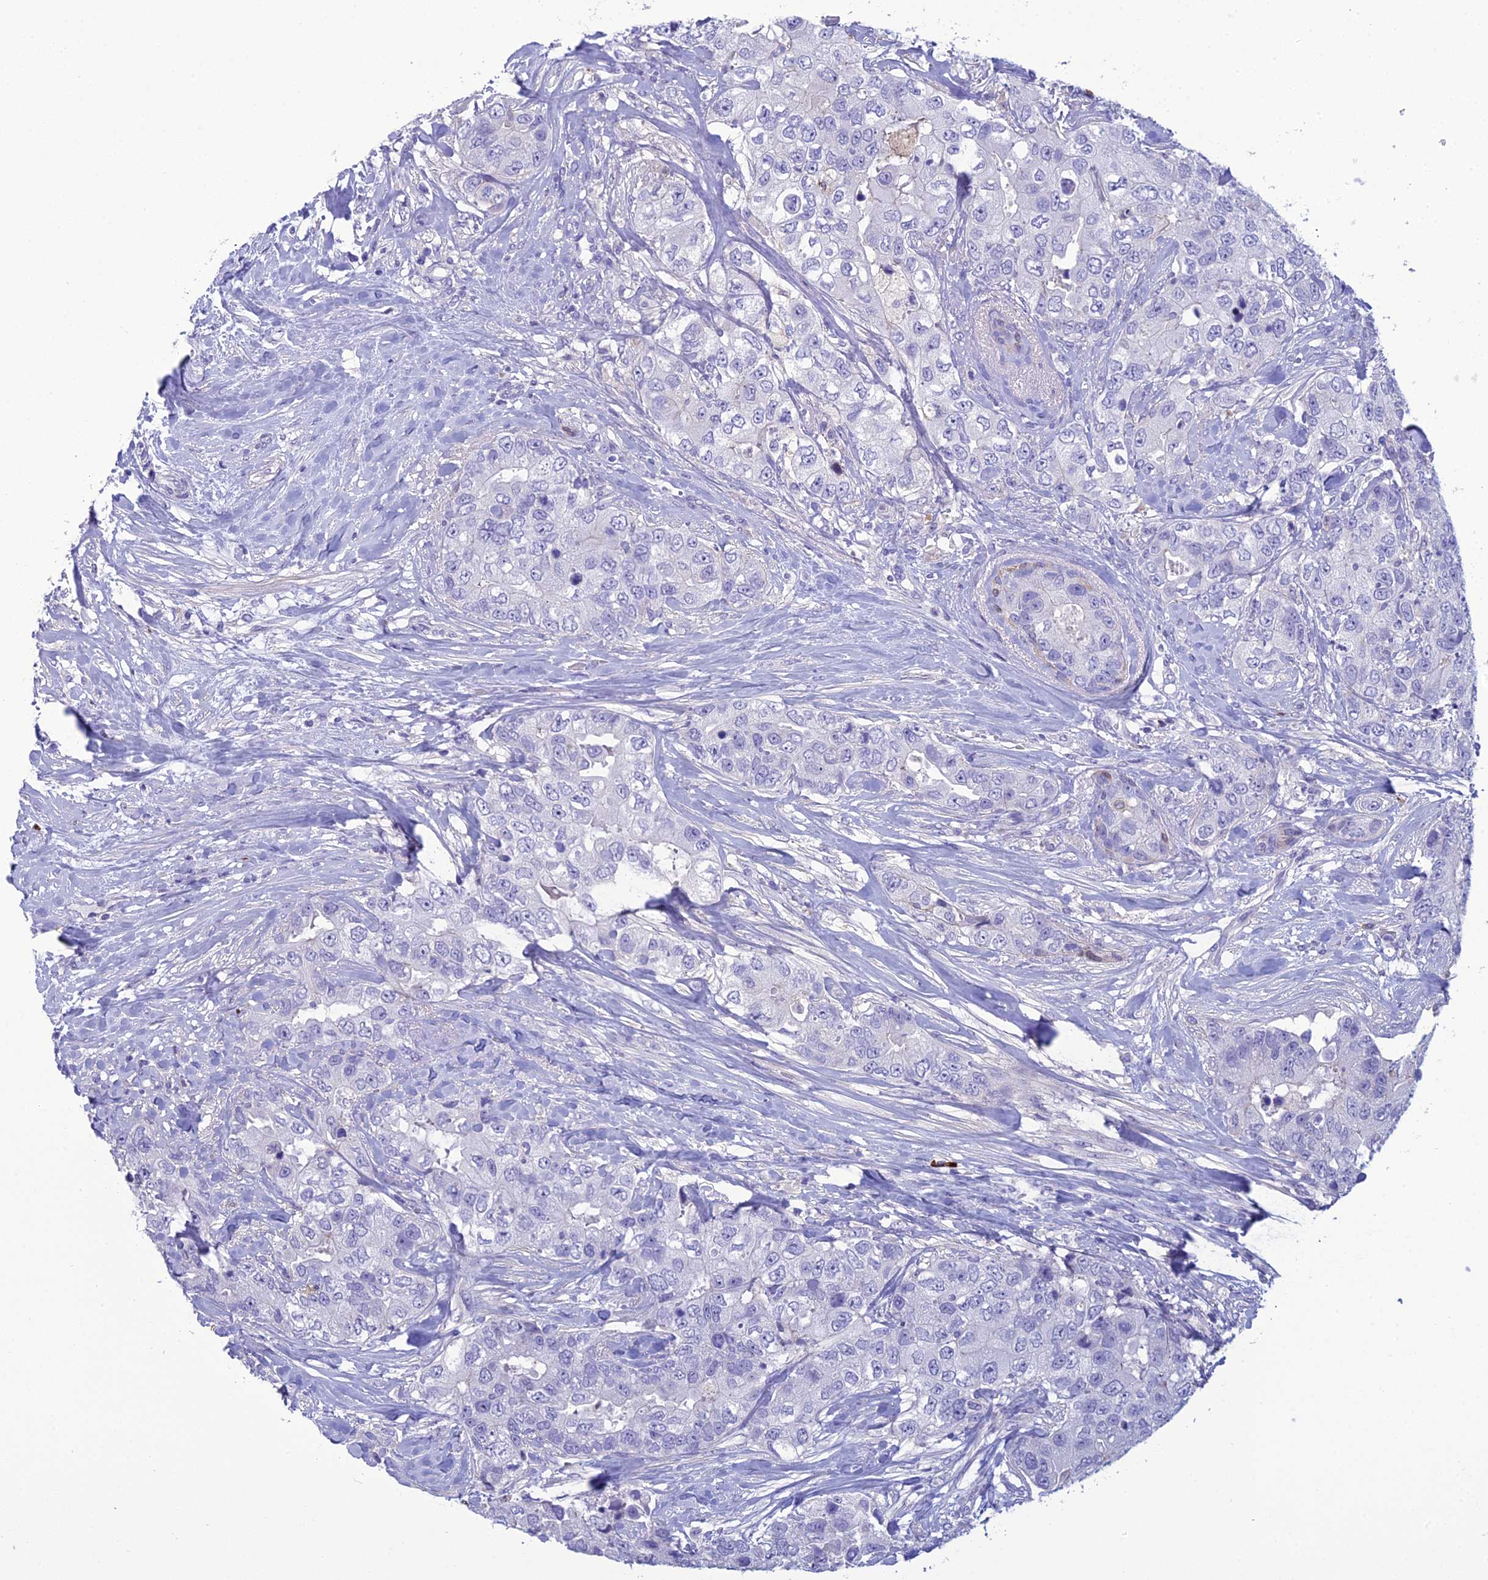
{"staining": {"intensity": "negative", "quantity": "none", "location": "none"}, "tissue": "breast cancer", "cell_type": "Tumor cells", "image_type": "cancer", "snomed": [{"axis": "morphology", "description": "Duct carcinoma"}, {"axis": "topography", "description": "Breast"}], "caption": "Immunohistochemical staining of breast cancer (infiltrating ductal carcinoma) demonstrates no significant staining in tumor cells.", "gene": "CRB2", "patient": {"sex": "female", "age": 62}}